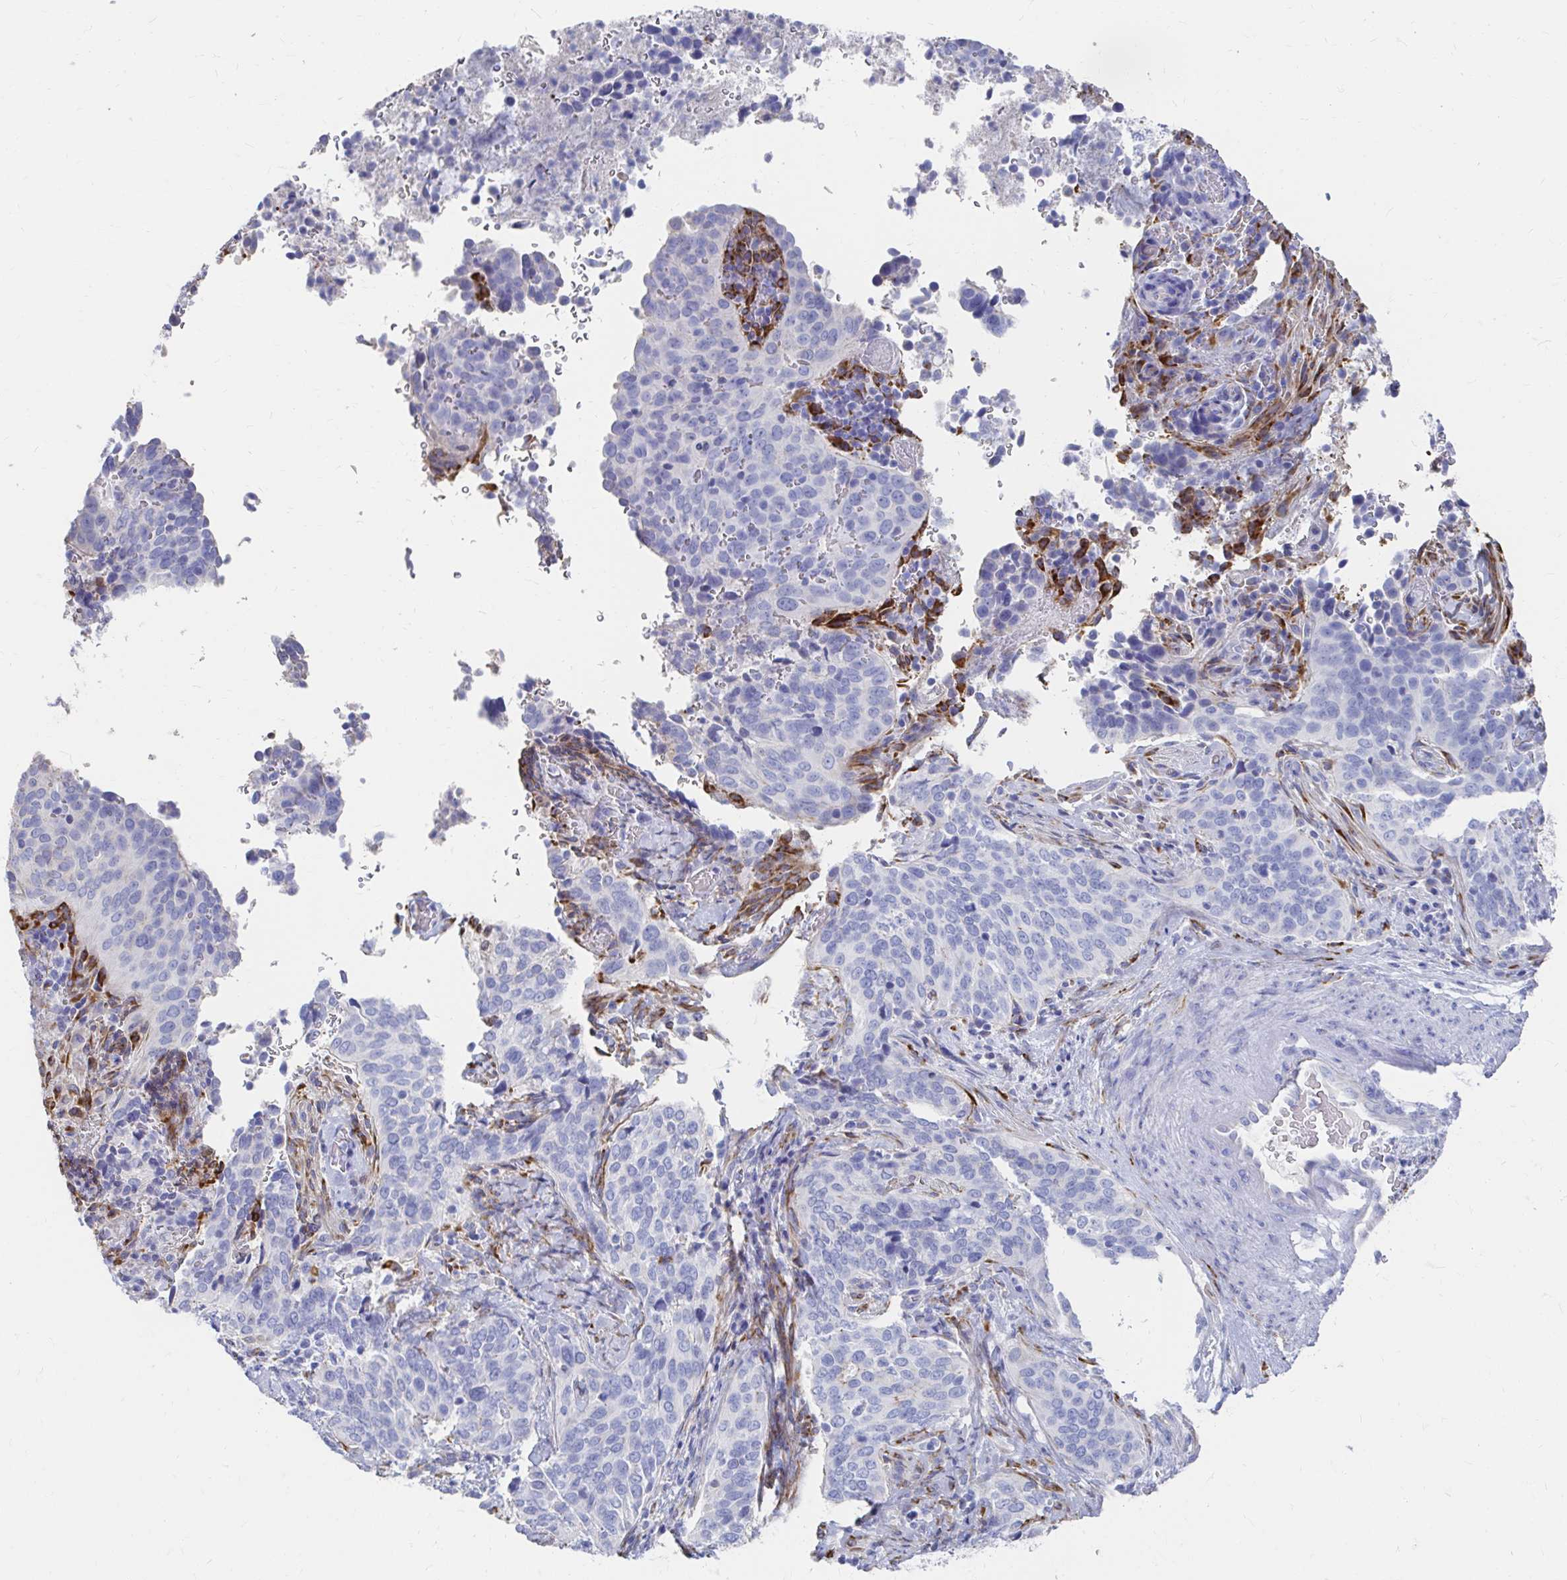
{"staining": {"intensity": "negative", "quantity": "none", "location": "none"}, "tissue": "cervical cancer", "cell_type": "Tumor cells", "image_type": "cancer", "snomed": [{"axis": "morphology", "description": "Squamous cell carcinoma, NOS"}, {"axis": "topography", "description": "Cervix"}], "caption": "DAB (3,3'-diaminobenzidine) immunohistochemical staining of human cervical squamous cell carcinoma exhibits no significant expression in tumor cells. (DAB immunohistochemistry (IHC) with hematoxylin counter stain).", "gene": "LAMC3", "patient": {"sex": "female", "age": 38}}